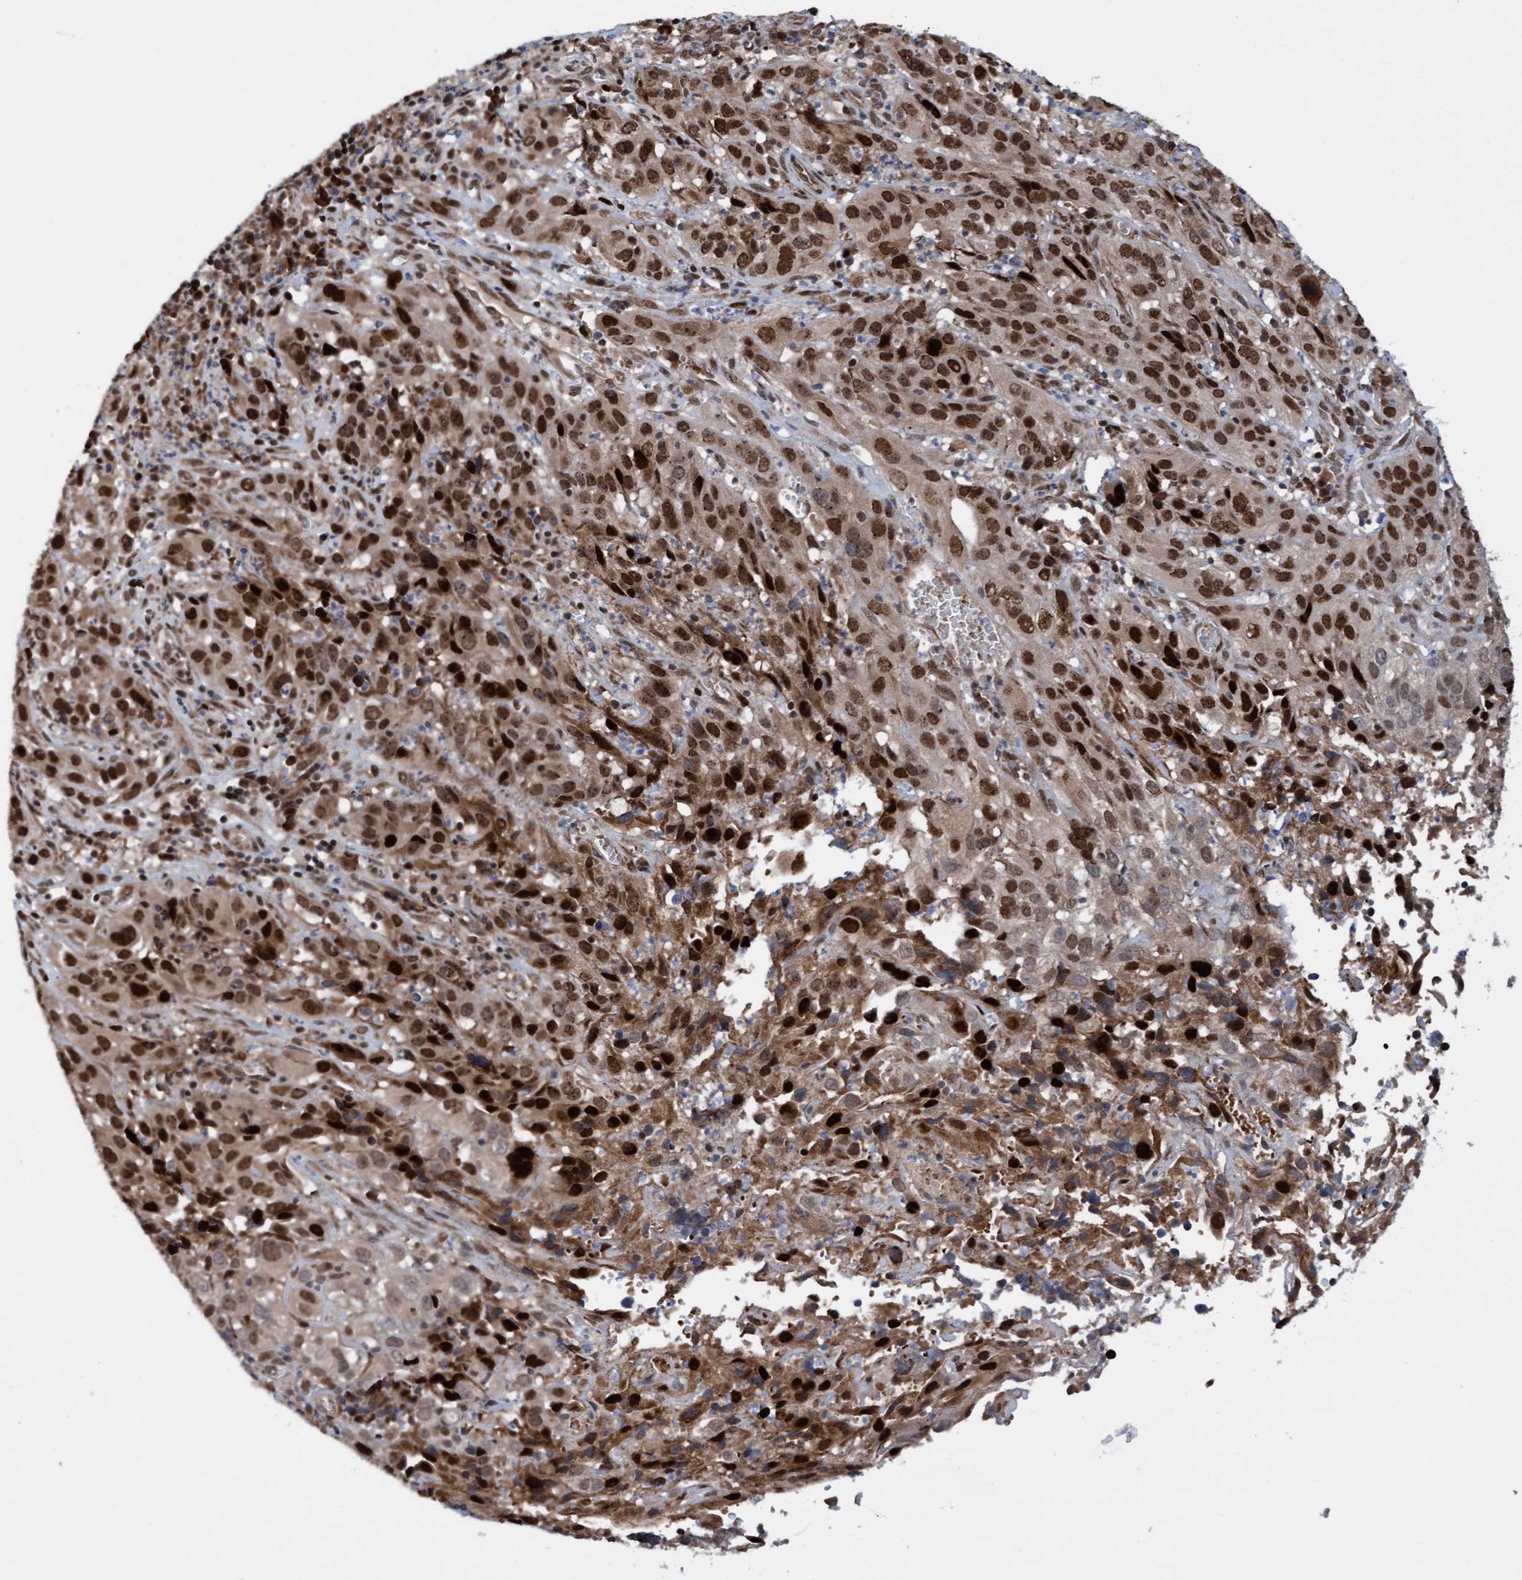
{"staining": {"intensity": "strong", "quantity": ">75%", "location": "cytoplasmic/membranous,nuclear"}, "tissue": "cervical cancer", "cell_type": "Tumor cells", "image_type": "cancer", "snomed": [{"axis": "morphology", "description": "Squamous cell carcinoma, NOS"}, {"axis": "topography", "description": "Cervix"}], "caption": "Immunohistochemistry micrograph of cervical squamous cell carcinoma stained for a protein (brown), which reveals high levels of strong cytoplasmic/membranous and nuclear staining in approximately >75% of tumor cells.", "gene": "TANC2", "patient": {"sex": "female", "age": 32}}